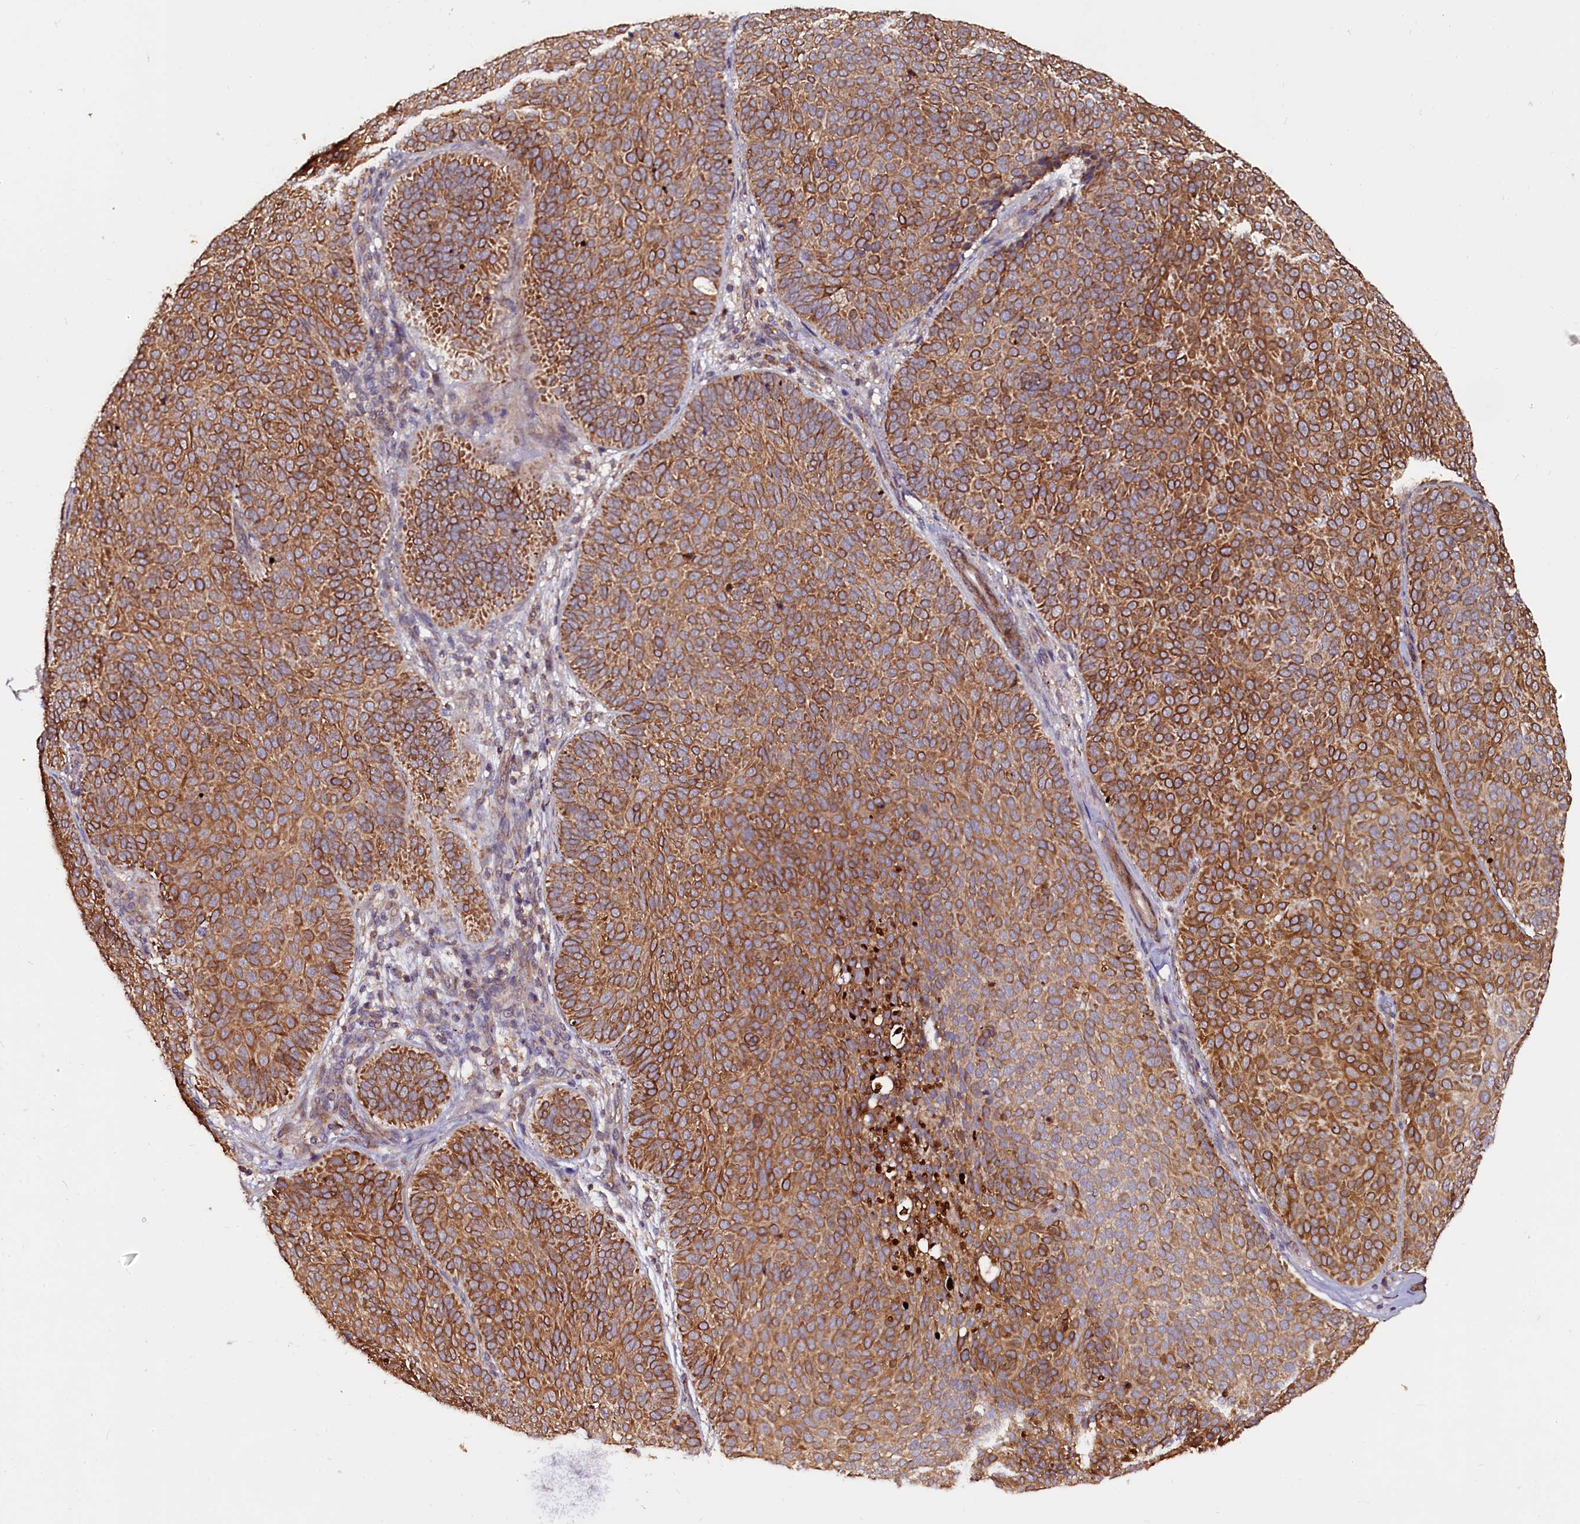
{"staining": {"intensity": "moderate", "quantity": ">75%", "location": "cytoplasmic/membranous"}, "tissue": "skin cancer", "cell_type": "Tumor cells", "image_type": "cancer", "snomed": [{"axis": "morphology", "description": "Basal cell carcinoma"}, {"axis": "topography", "description": "Skin"}], "caption": "A photomicrograph of basal cell carcinoma (skin) stained for a protein demonstrates moderate cytoplasmic/membranous brown staining in tumor cells.", "gene": "RASSF1", "patient": {"sex": "male", "age": 85}}